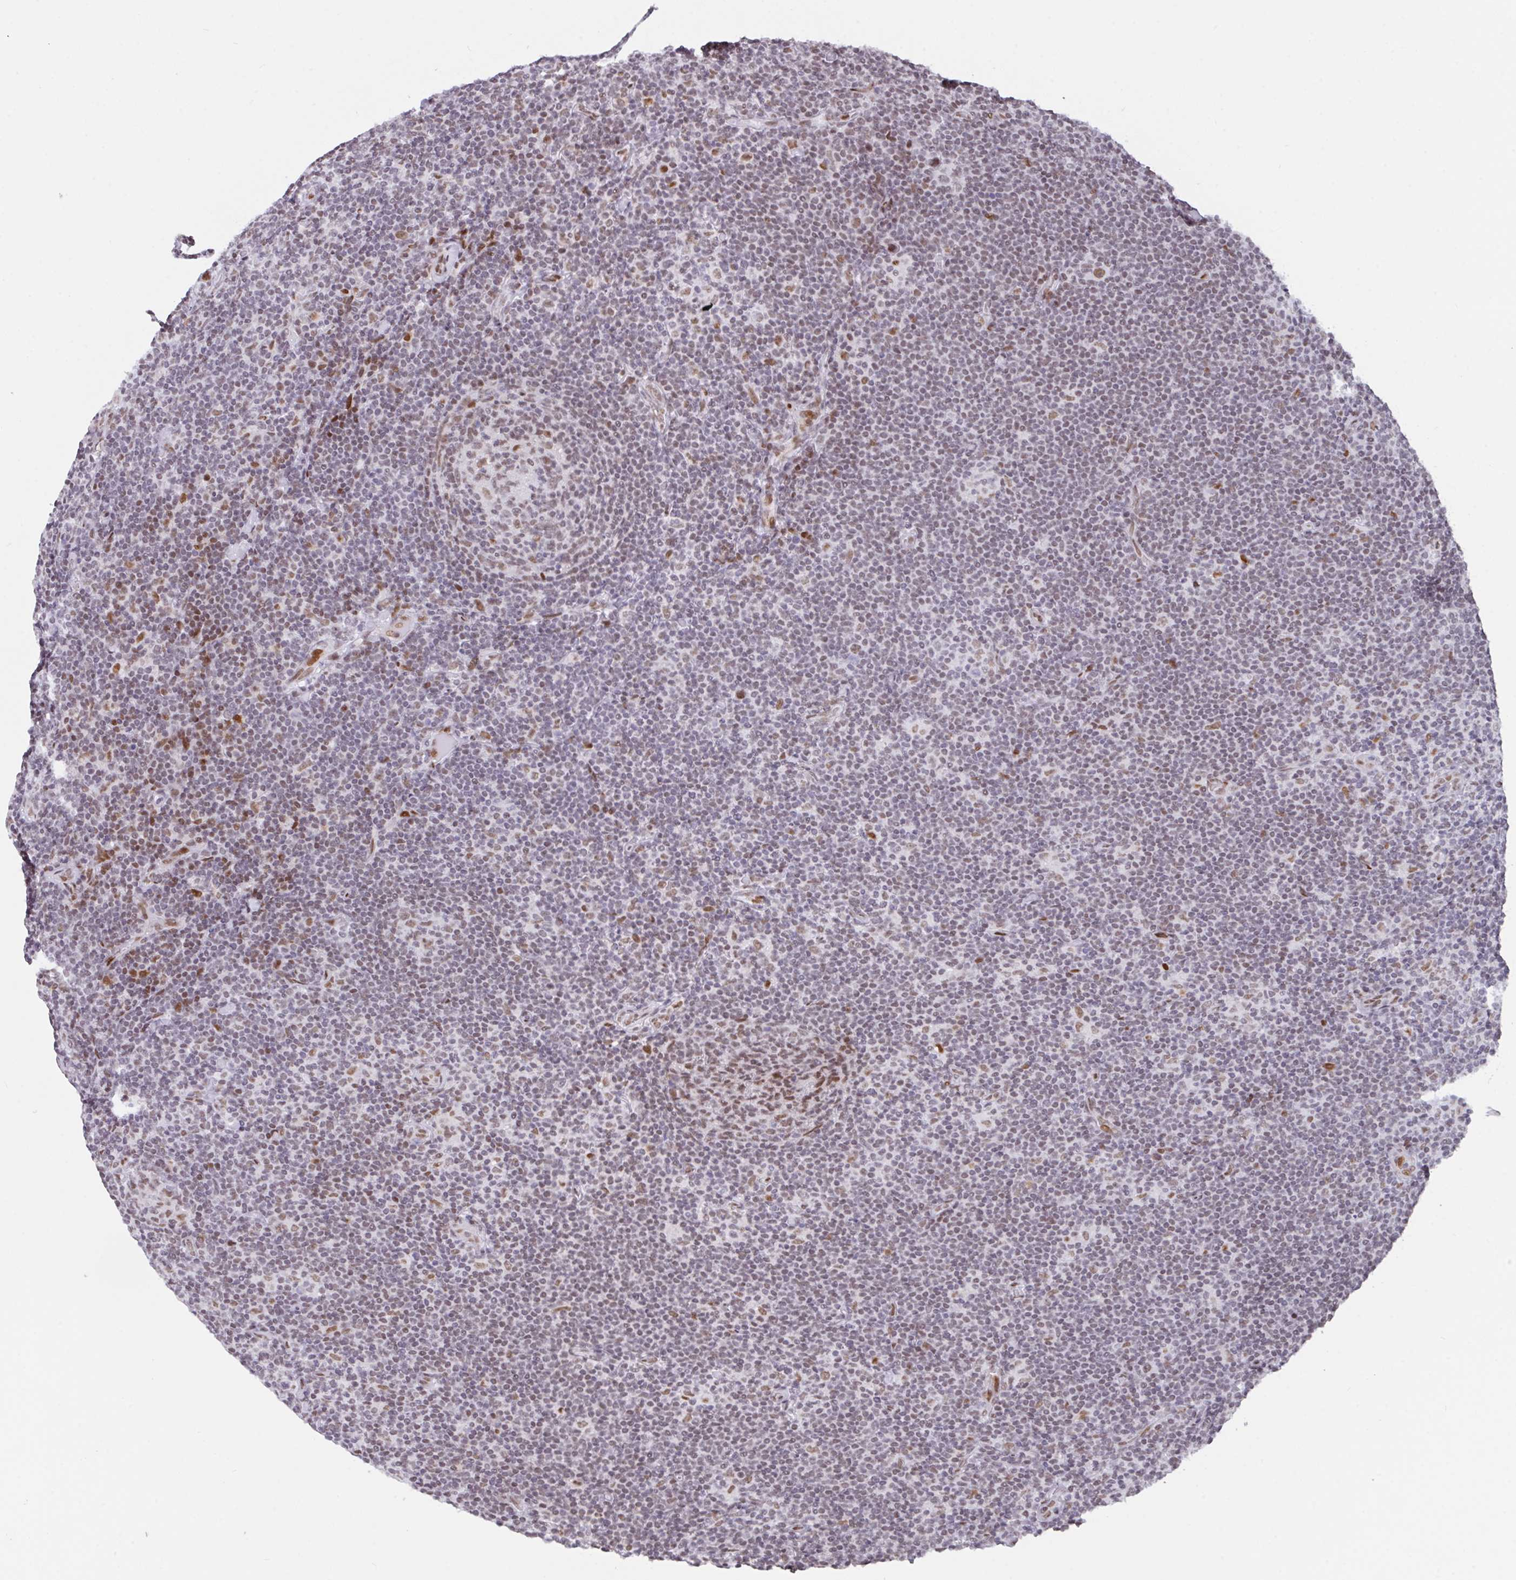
{"staining": {"intensity": "moderate", "quantity": ">75%", "location": "nuclear"}, "tissue": "lymphoma", "cell_type": "Tumor cells", "image_type": "cancer", "snomed": [{"axis": "morphology", "description": "Hodgkin's disease, NOS"}, {"axis": "topography", "description": "Lymph node"}], "caption": "High-power microscopy captured an immunohistochemistry (IHC) photomicrograph of lymphoma, revealing moderate nuclear staining in approximately >75% of tumor cells.", "gene": "CLP1", "patient": {"sex": "female", "age": 57}}